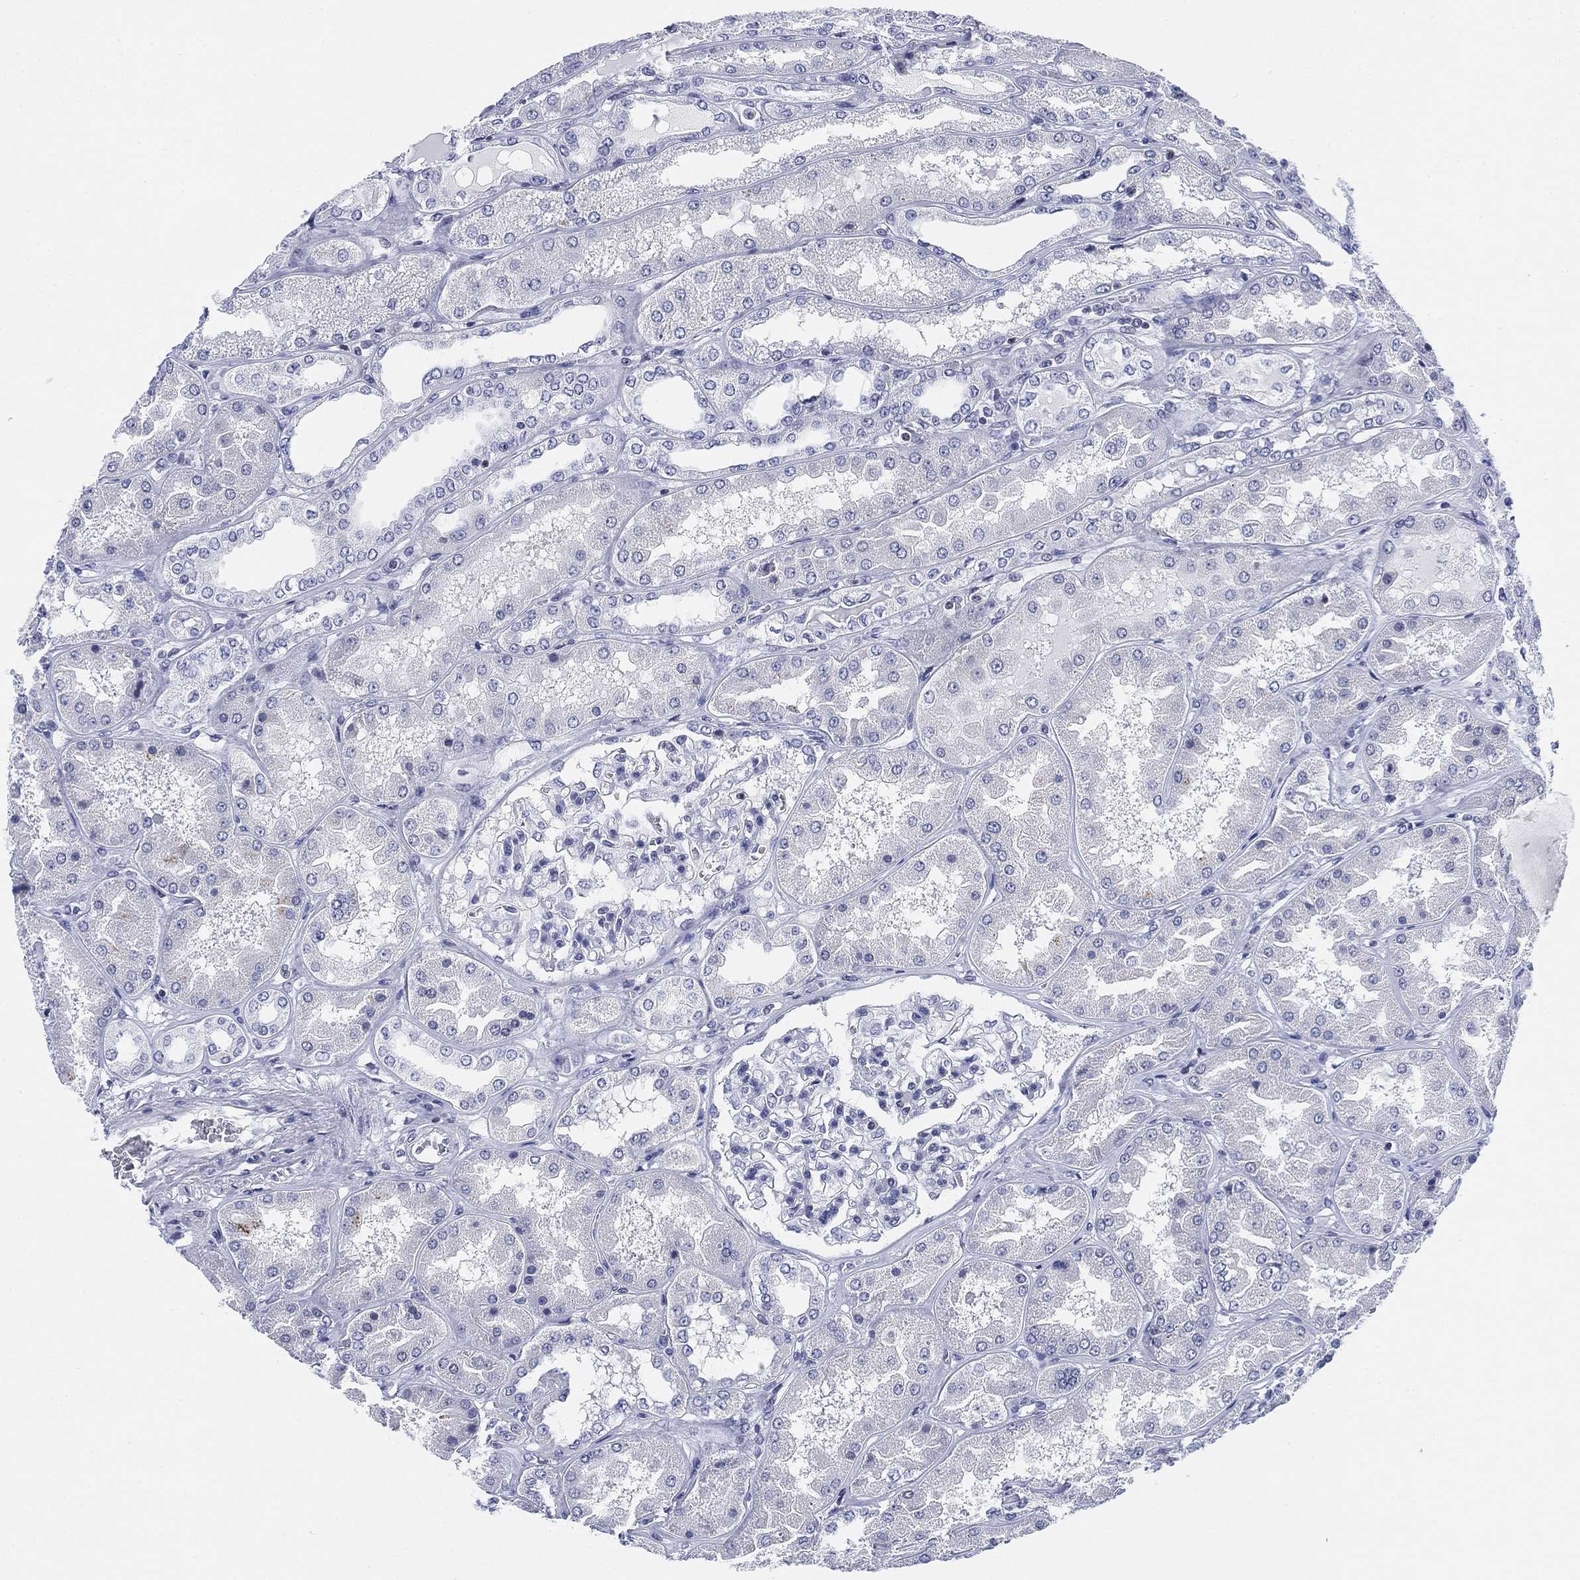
{"staining": {"intensity": "negative", "quantity": "none", "location": "none"}, "tissue": "kidney", "cell_type": "Cells in glomeruli", "image_type": "normal", "snomed": [{"axis": "morphology", "description": "Normal tissue, NOS"}, {"axis": "topography", "description": "Kidney"}], "caption": "This is an immunohistochemistry (IHC) micrograph of unremarkable kidney. There is no expression in cells in glomeruli.", "gene": "FYB1", "patient": {"sex": "female", "age": 56}}